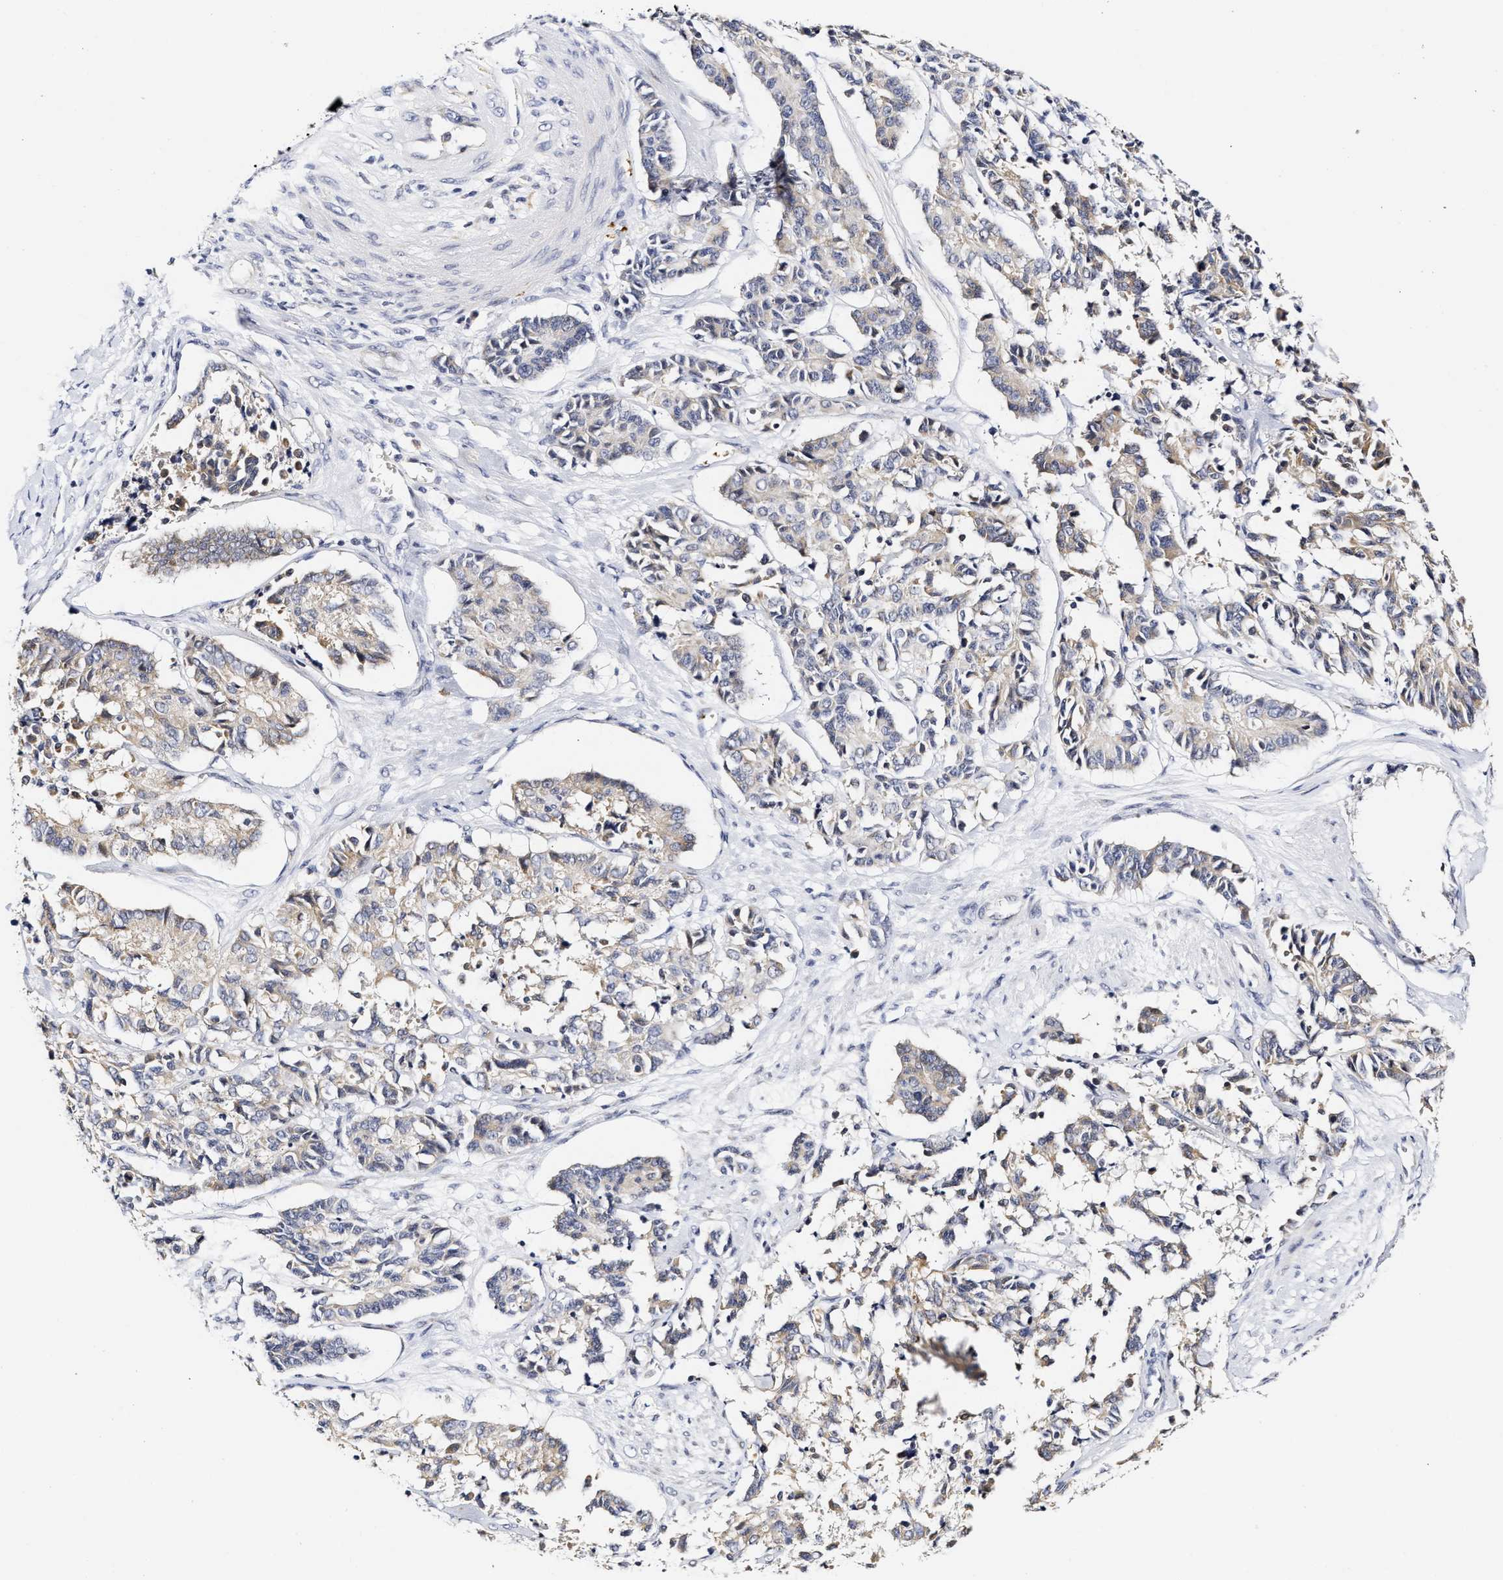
{"staining": {"intensity": "weak", "quantity": "<25%", "location": "cytoplasmic/membranous"}, "tissue": "cervical cancer", "cell_type": "Tumor cells", "image_type": "cancer", "snomed": [{"axis": "morphology", "description": "Squamous cell carcinoma, NOS"}, {"axis": "topography", "description": "Cervix"}], "caption": "Tumor cells show no significant protein positivity in cervical squamous cell carcinoma.", "gene": "RINT1", "patient": {"sex": "female", "age": 35}}